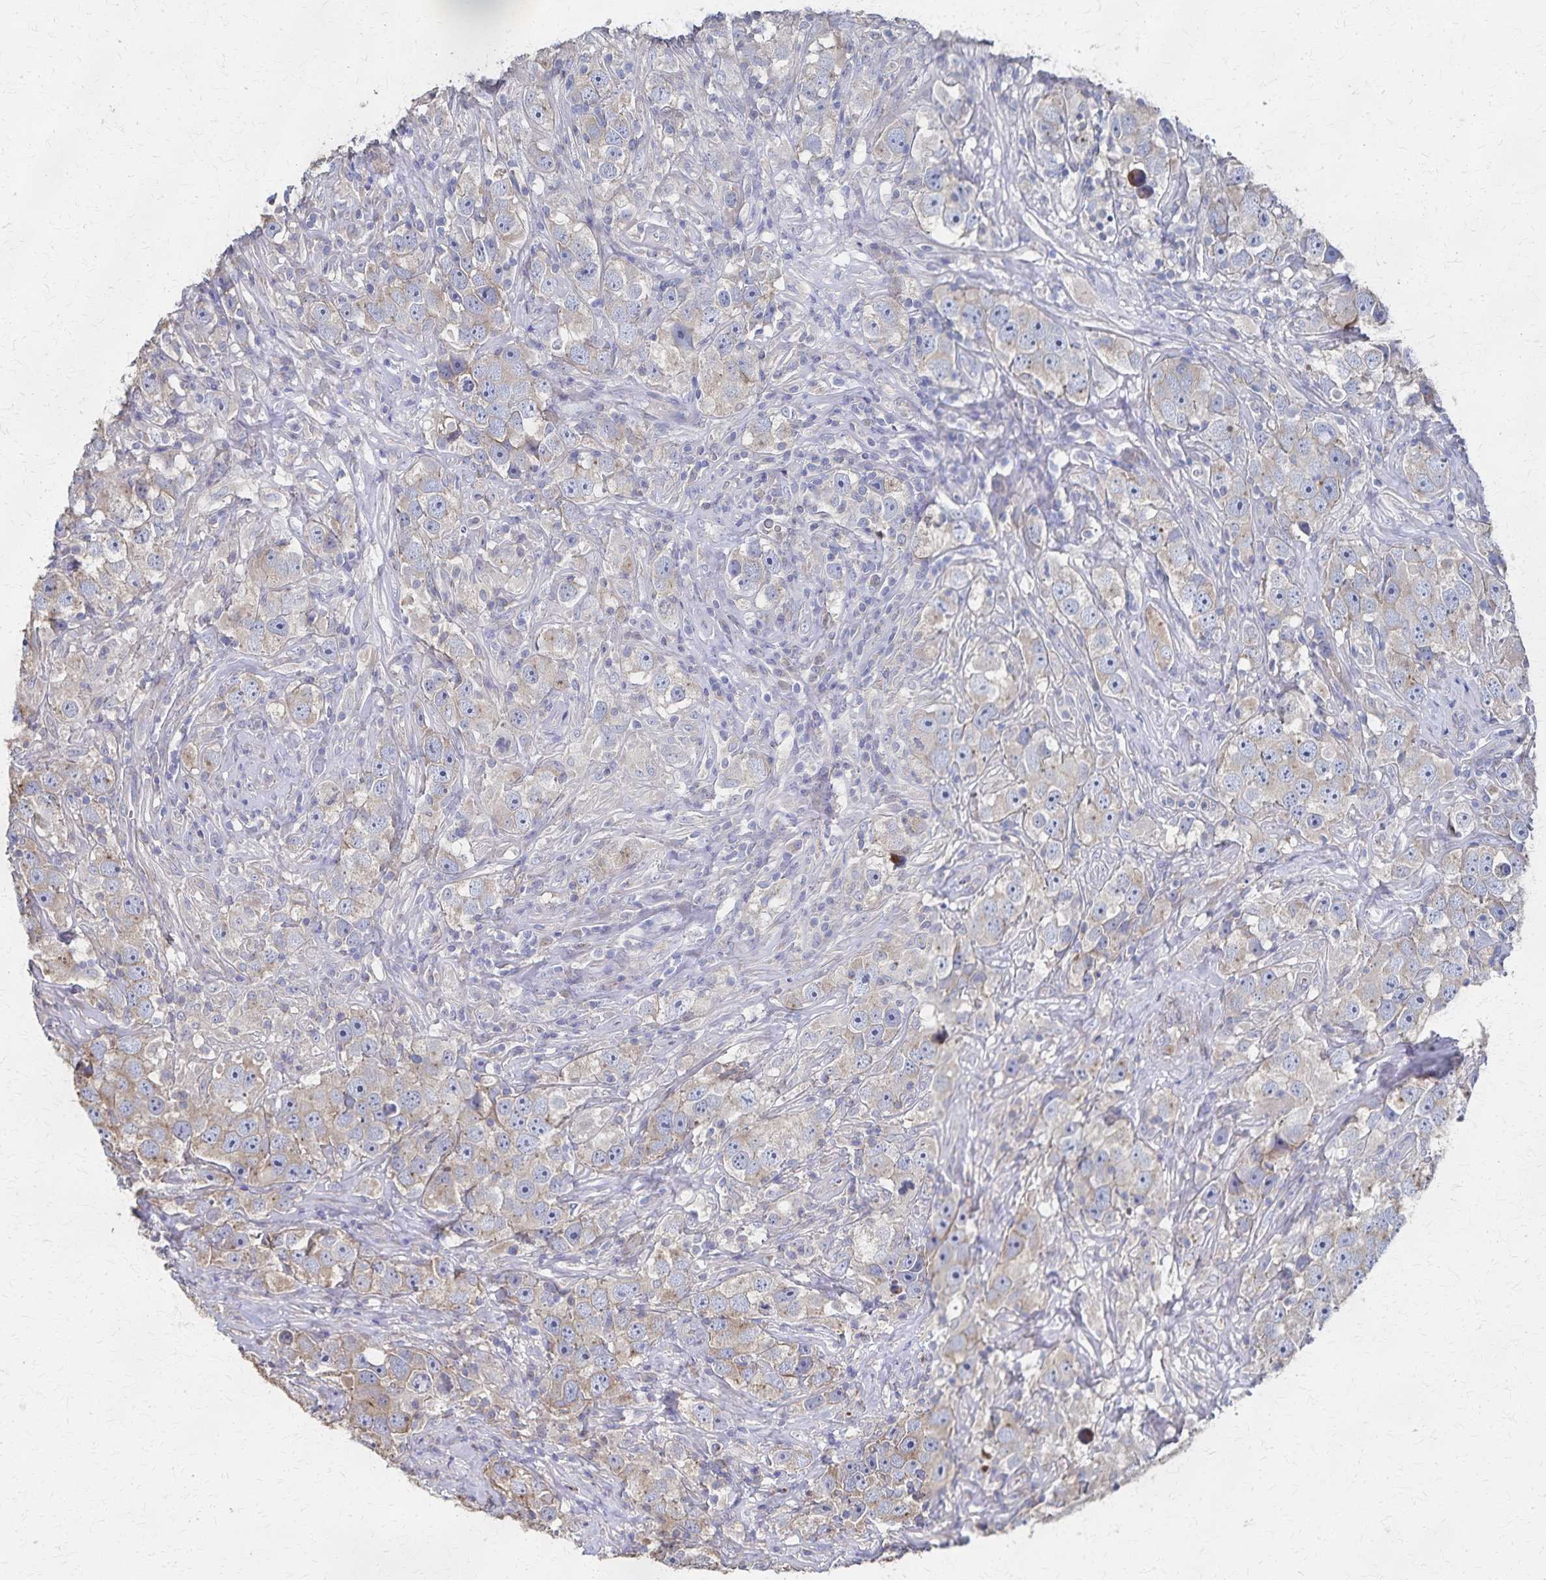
{"staining": {"intensity": "weak", "quantity": "25%-75%", "location": "cytoplasmic/membranous"}, "tissue": "testis cancer", "cell_type": "Tumor cells", "image_type": "cancer", "snomed": [{"axis": "morphology", "description": "Seminoma, NOS"}, {"axis": "topography", "description": "Testis"}], "caption": "The immunohistochemical stain labels weak cytoplasmic/membranous expression in tumor cells of seminoma (testis) tissue.", "gene": "PGAP2", "patient": {"sex": "male", "age": 49}}